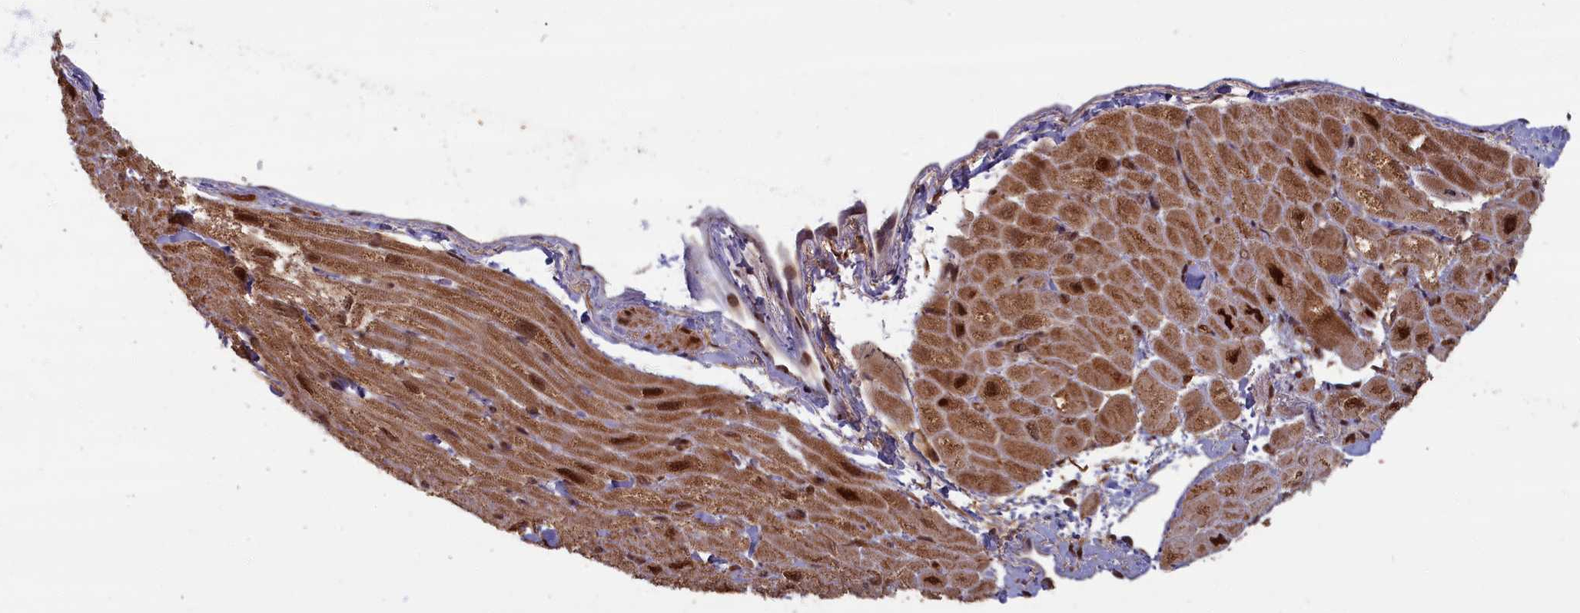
{"staining": {"intensity": "moderate", "quantity": "25%-75%", "location": "cytoplasmic/membranous,nuclear"}, "tissue": "heart muscle", "cell_type": "Cardiomyocytes", "image_type": "normal", "snomed": [{"axis": "morphology", "description": "Normal tissue, NOS"}, {"axis": "topography", "description": "Heart"}], "caption": "Cardiomyocytes reveal medium levels of moderate cytoplasmic/membranous,nuclear positivity in approximately 25%-75% of cells in unremarkable human heart muscle. (Brightfield microscopy of DAB IHC at high magnification).", "gene": "HIF3A", "patient": {"sex": "male", "age": 65}}